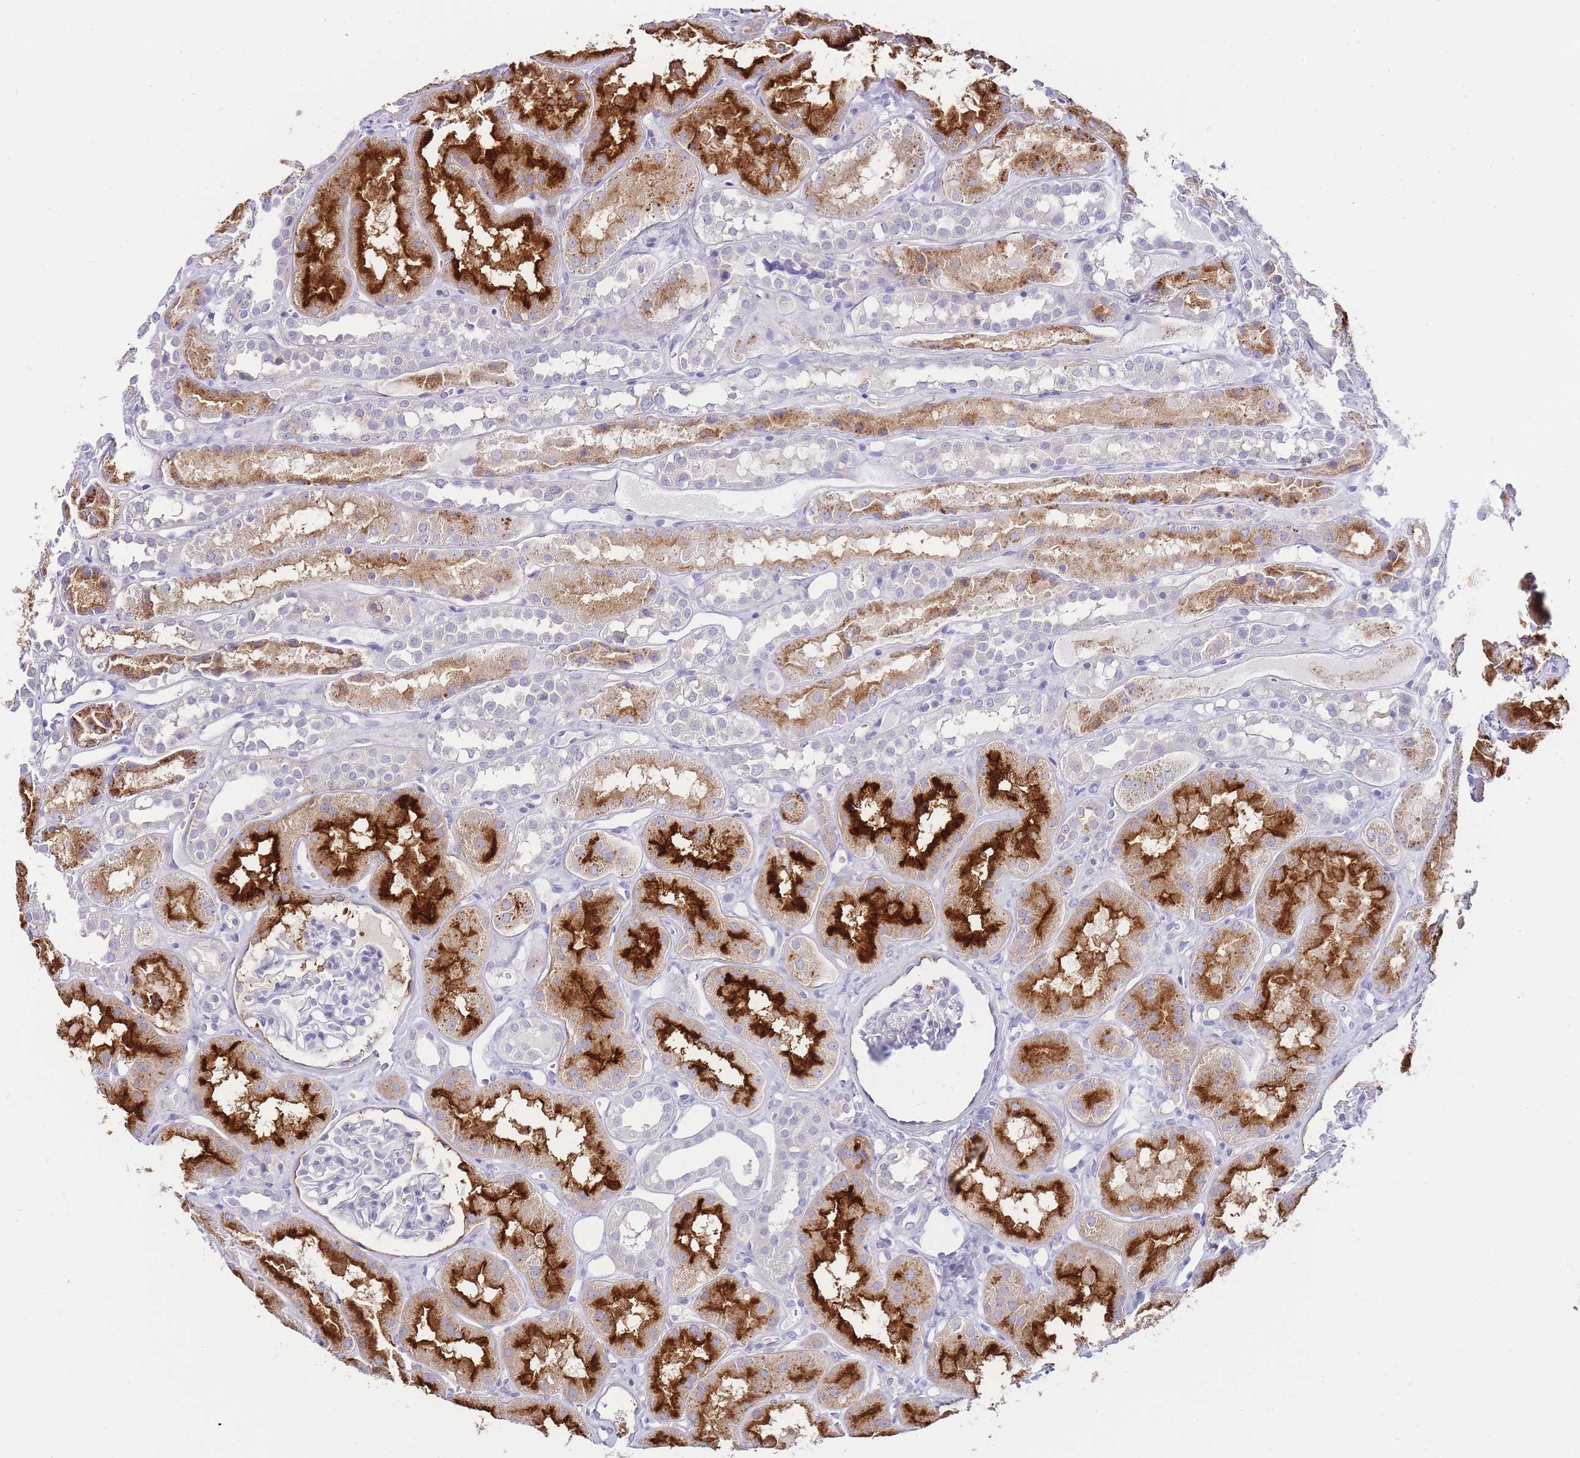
{"staining": {"intensity": "negative", "quantity": "none", "location": "none"}, "tissue": "kidney", "cell_type": "Cells in glomeruli", "image_type": "normal", "snomed": [{"axis": "morphology", "description": "Normal tissue, NOS"}, {"axis": "topography", "description": "Kidney"}], "caption": "This is a image of immunohistochemistry staining of unremarkable kidney, which shows no staining in cells in glomeruli.", "gene": "DPP4", "patient": {"sex": "male", "age": 16}}